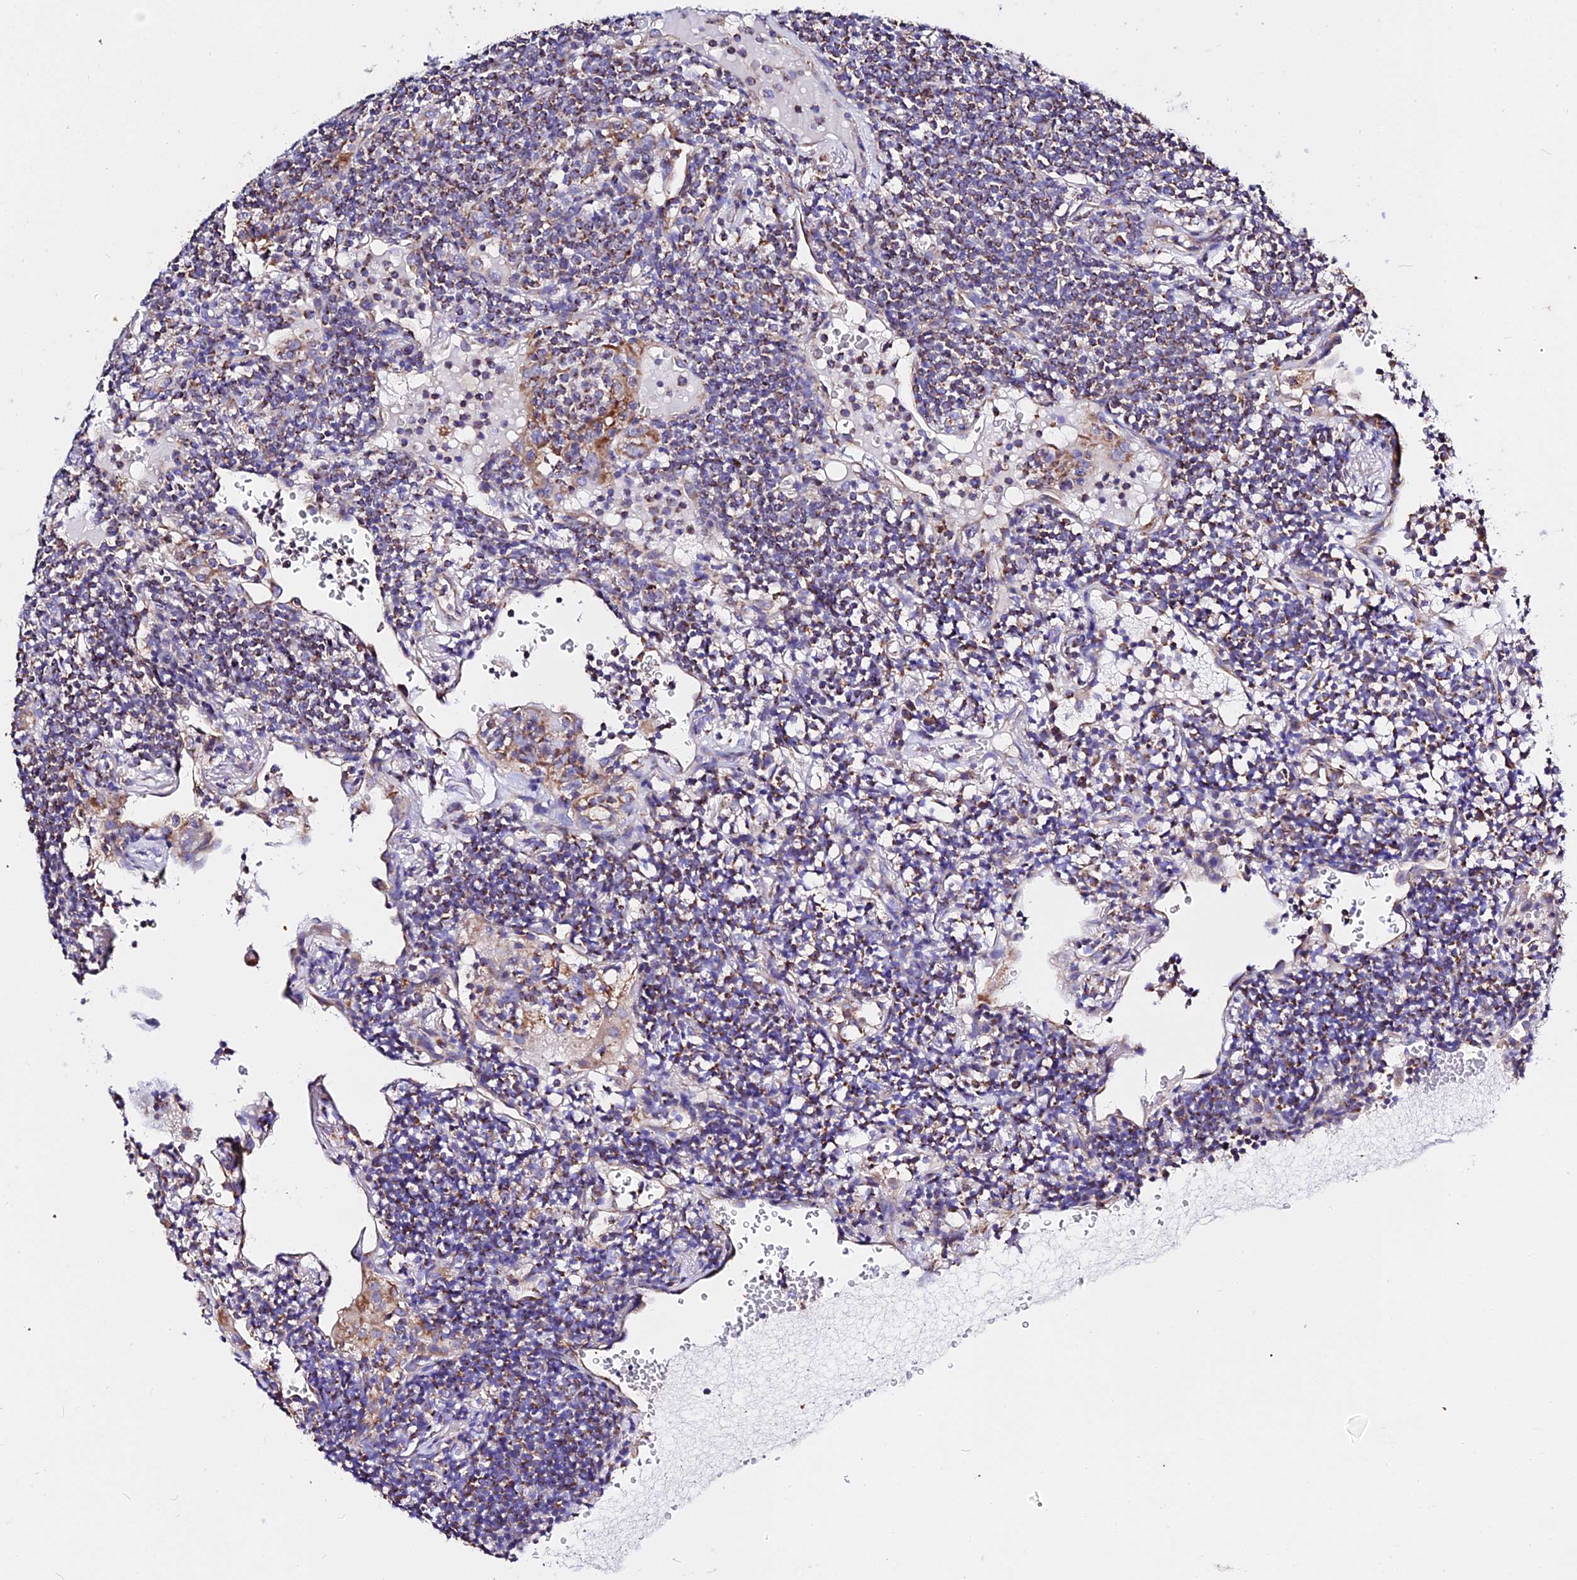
{"staining": {"intensity": "moderate", "quantity": ">75%", "location": "cytoplasmic/membranous"}, "tissue": "lymphoma", "cell_type": "Tumor cells", "image_type": "cancer", "snomed": [{"axis": "morphology", "description": "Malignant lymphoma, non-Hodgkin's type, Low grade"}, {"axis": "topography", "description": "Lung"}], "caption": "This image reveals lymphoma stained with IHC to label a protein in brown. The cytoplasmic/membranous of tumor cells show moderate positivity for the protein. Nuclei are counter-stained blue.", "gene": "ZNF573", "patient": {"sex": "female", "age": 71}}